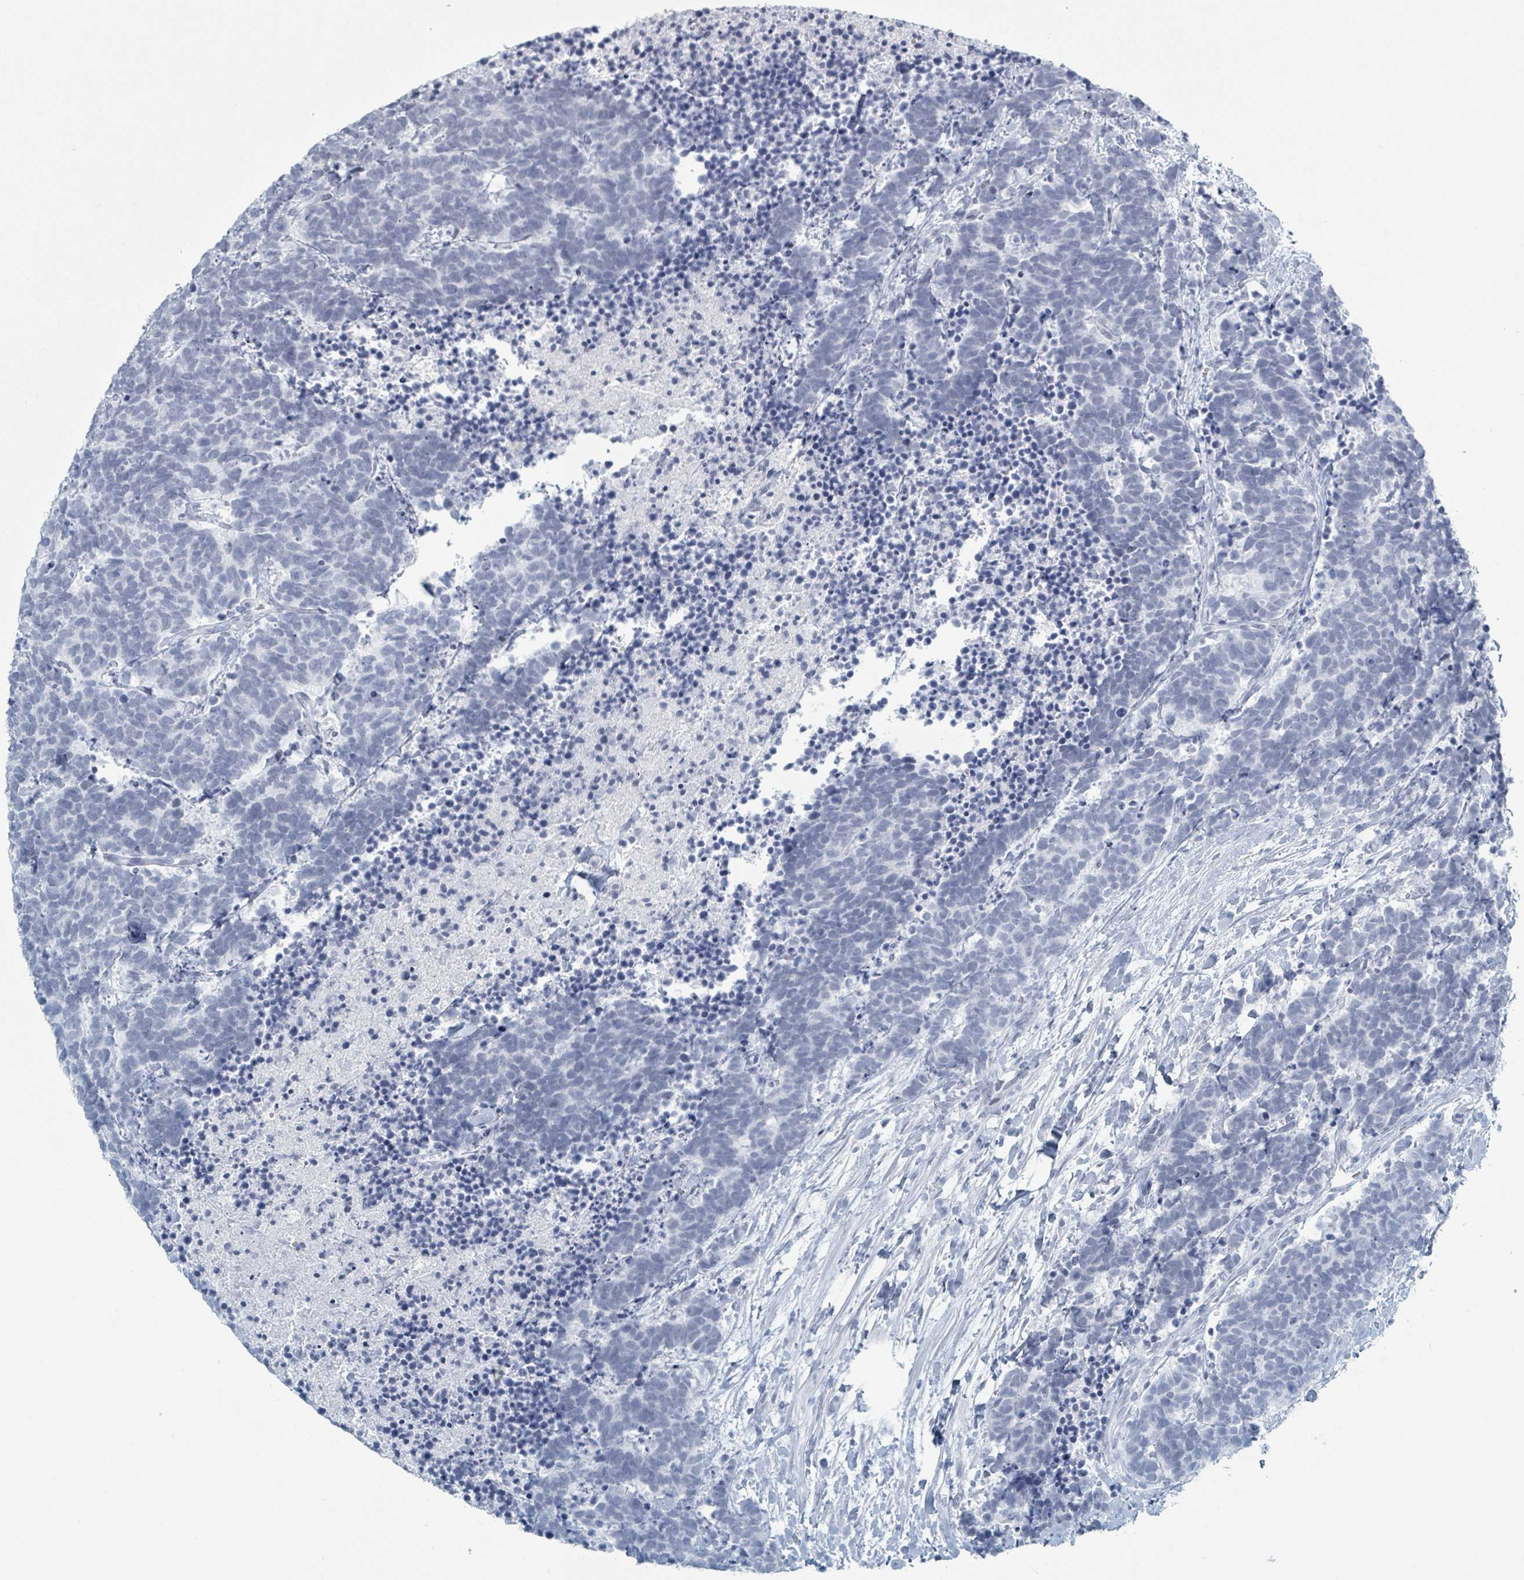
{"staining": {"intensity": "negative", "quantity": "none", "location": "none"}, "tissue": "carcinoid", "cell_type": "Tumor cells", "image_type": "cancer", "snomed": [{"axis": "morphology", "description": "Carcinoma, NOS"}, {"axis": "morphology", "description": "Carcinoid, malignant, NOS"}, {"axis": "topography", "description": "Prostate"}], "caption": "Tumor cells show no significant protein expression in carcinoid.", "gene": "GPR15LG", "patient": {"sex": "male", "age": 57}}